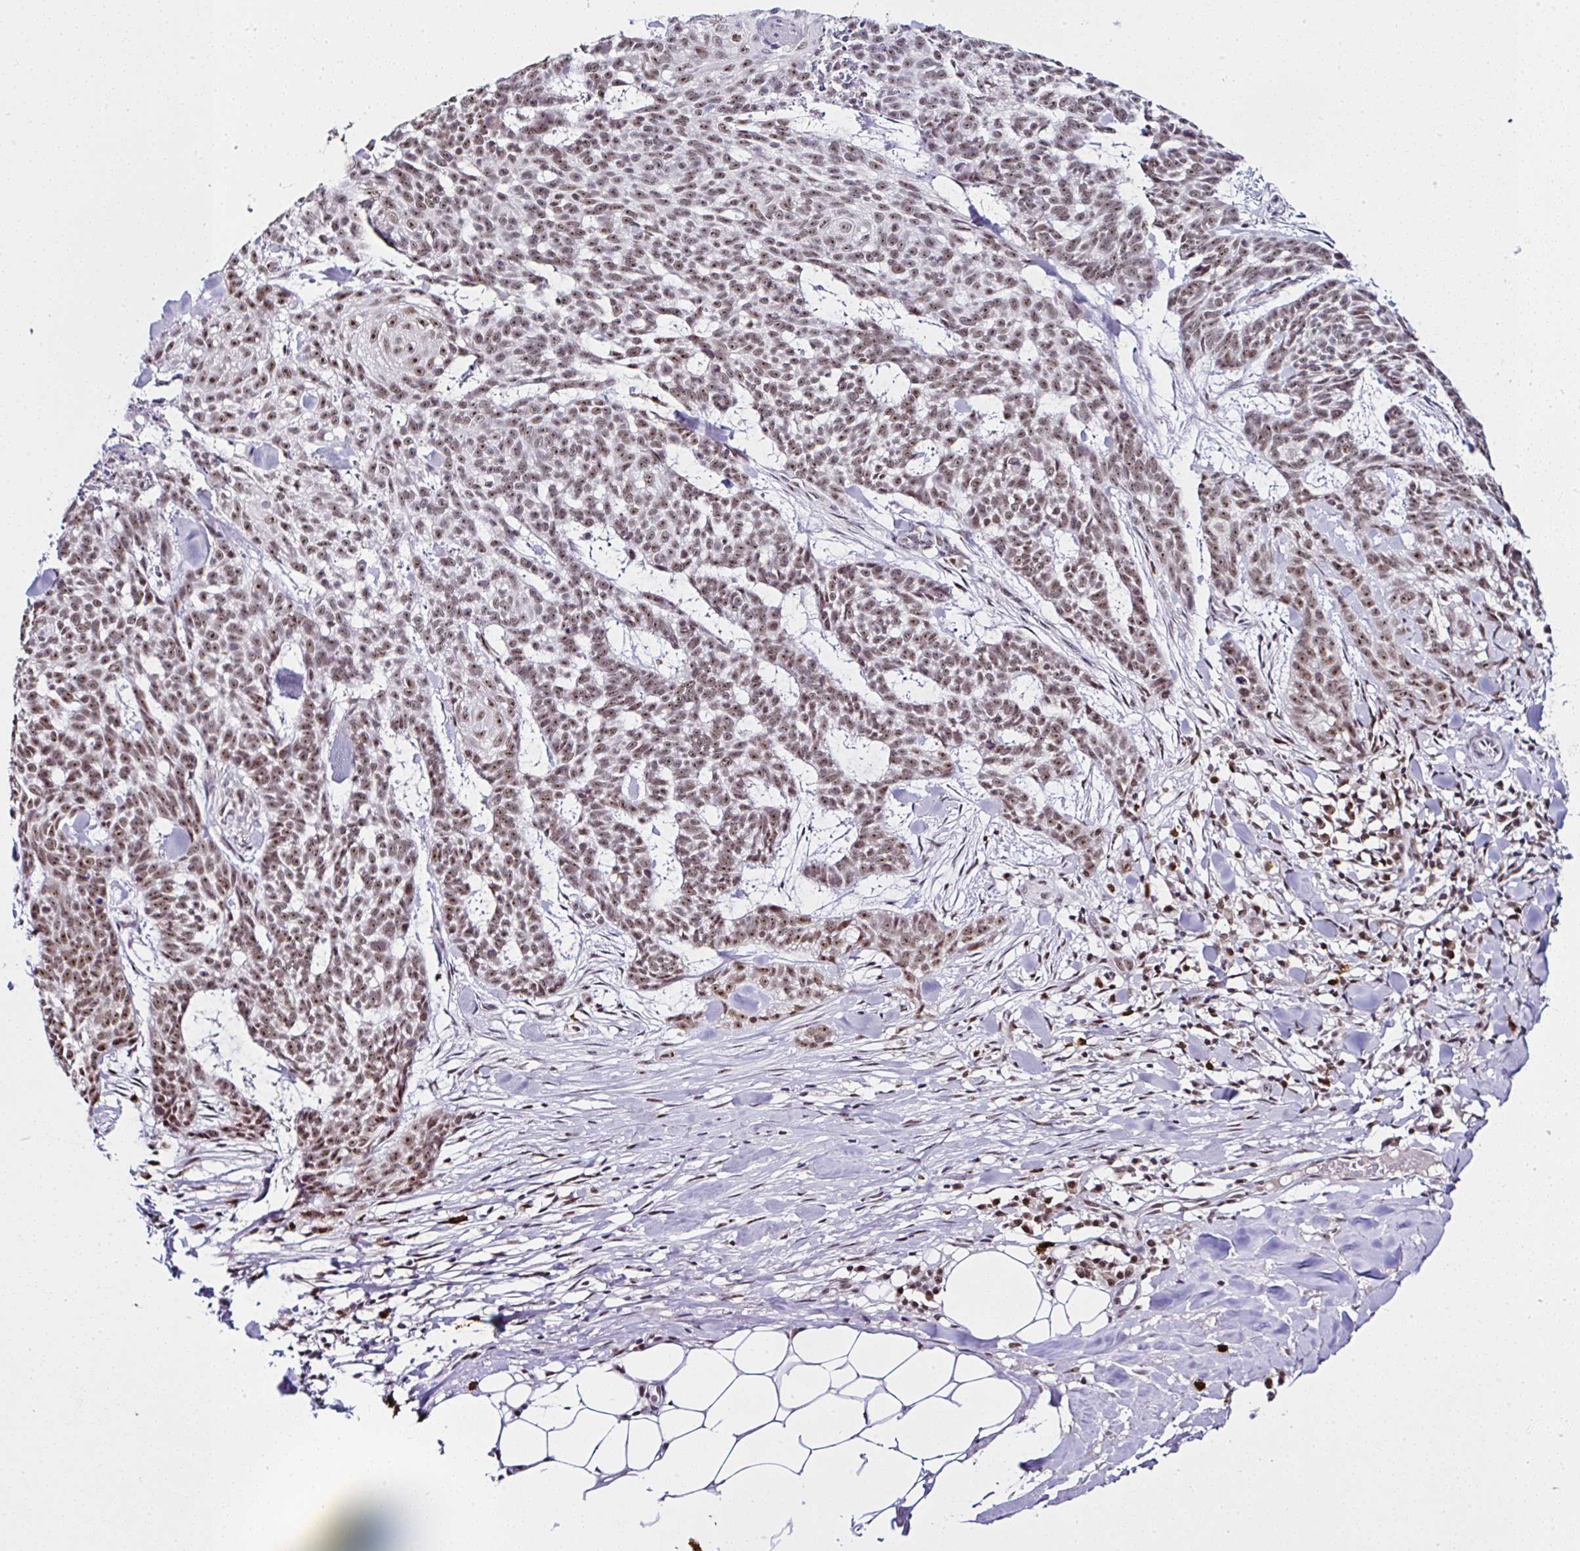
{"staining": {"intensity": "moderate", "quantity": ">75%", "location": "nuclear"}, "tissue": "skin cancer", "cell_type": "Tumor cells", "image_type": "cancer", "snomed": [{"axis": "morphology", "description": "Basal cell carcinoma"}, {"axis": "topography", "description": "Skin"}], "caption": "Protein staining of skin cancer (basal cell carcinoma) tissue demonstrates moderate nuclear expression in approximately >75% of tumor cells. (DAB (3,3'-diaminobenzidine) IHC, brown staining for protein, blue staining for nuclei).", "gene": "PTPN2", "patient": {"sex": "female", "age": 93}}